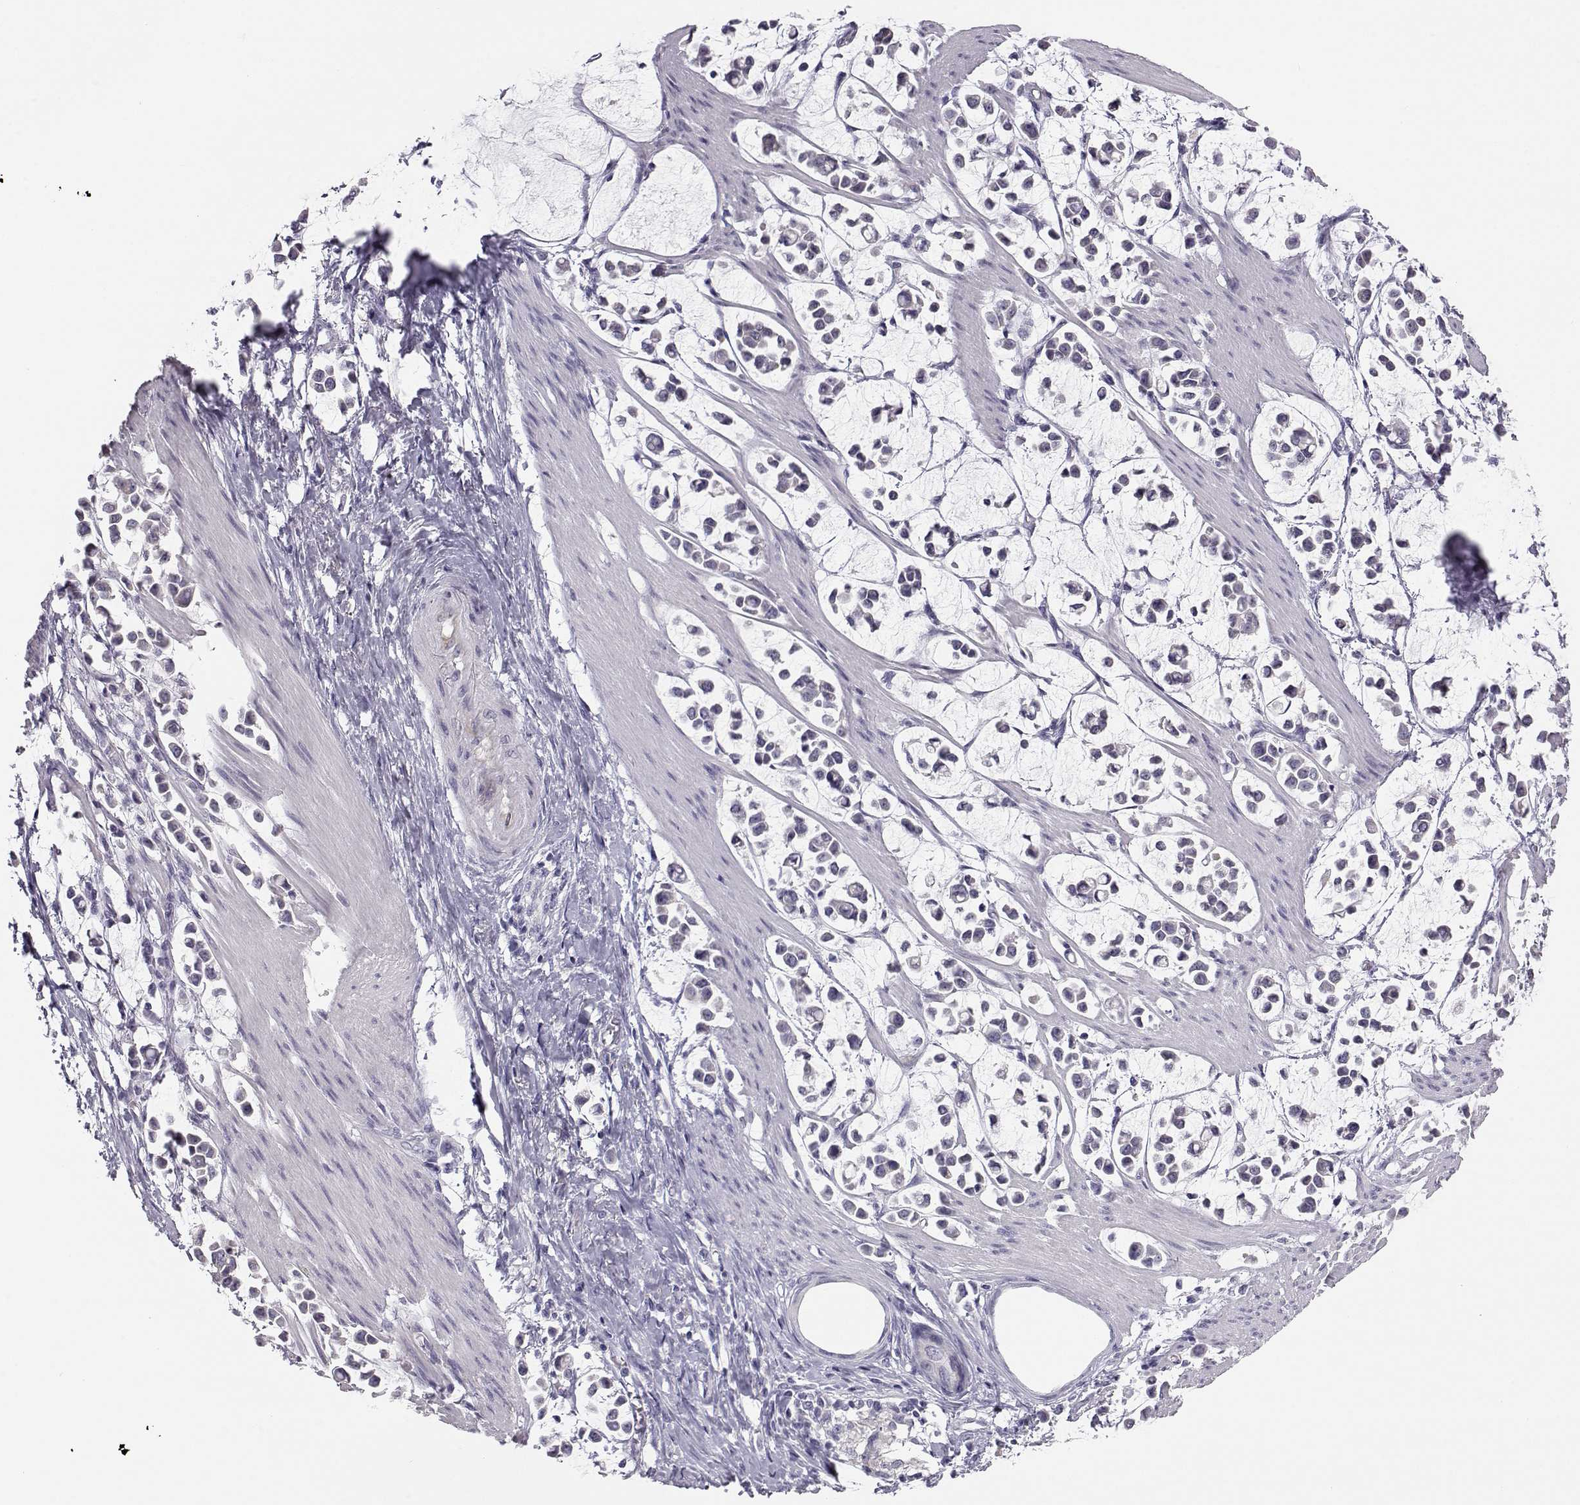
{"staining": {"intensity": "negative", "quantity": "none", "location": "none"}, "tissue": "stomach cancer", "cell_type": "Tumor cells", "image_type": "cancer", "snomed": [{"axis": "morphology", "description": "Adenocarcinoma, NOS"}, {"axis": "topography", "description": "Stomach"}], "caption": "There is no significant expression in tumor cells of stomach cancer.", "gene": "KCNMB4", "patient": {"sex": "male", "age": 82}}